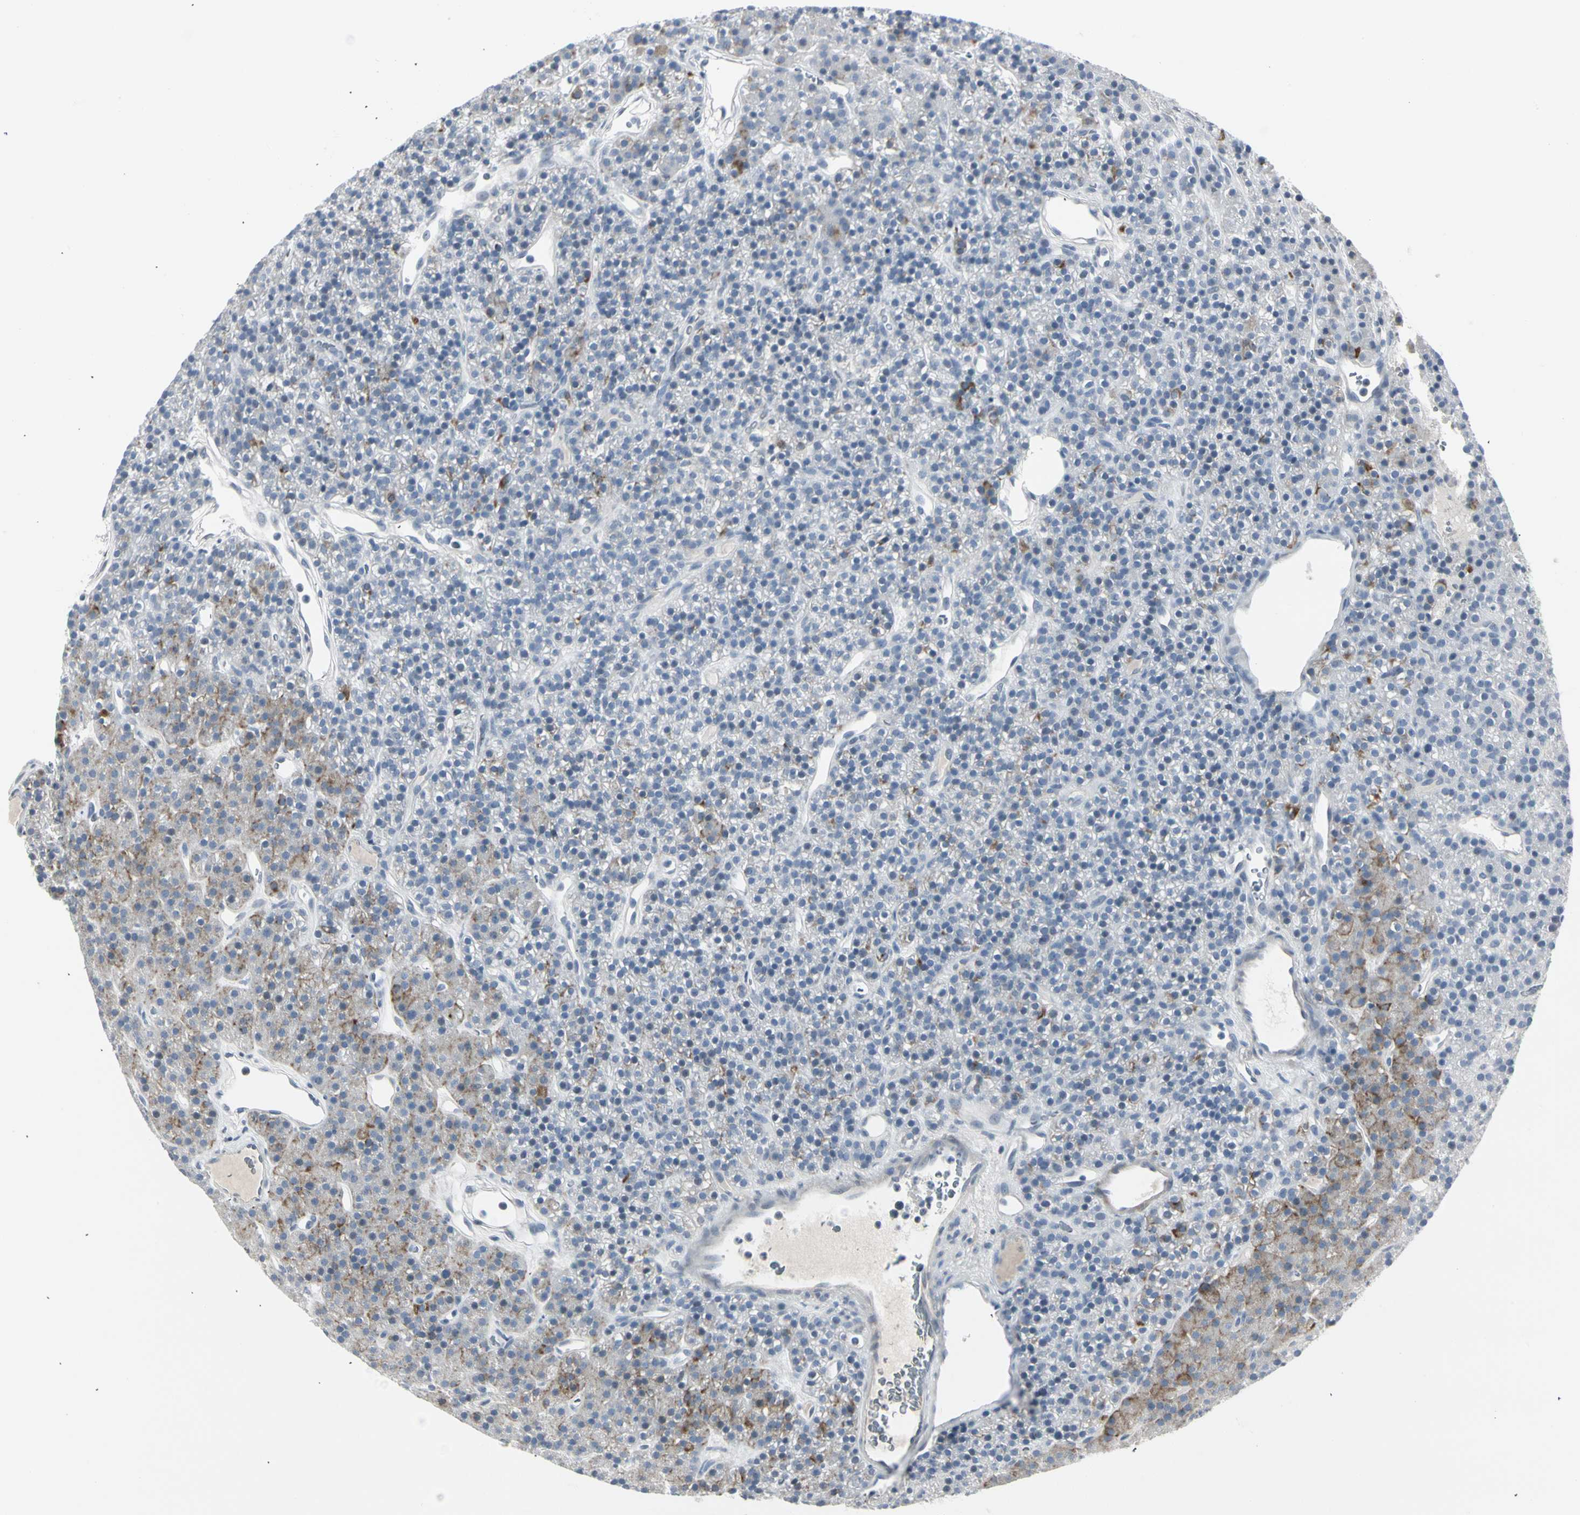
{"staining": {"intensity": "moderate", "quantity": "<25%", "location": "cytoplasmic/membranous"}, "tissue": "parathyroid gland", "cell_type": "Glandular cells", "image_type": "normal", "snomed": [{"axis": "morphology", "description": "Normal tissue, NOS"}, {"axis": "morphology", "description": "Hyperplasia, NOS"}, {"axis": "topography", "description": "Parathyroid gland"}], "caption": "Immunohistochemical staining of unremarkable human parathyroid gland exhibits <25% levels of moderate cytoplasmic/membranous protein positivity in approximately <25% of glandular cells.", "gene": "DMPK", "patient": {"sex": "male", "age": 44}}